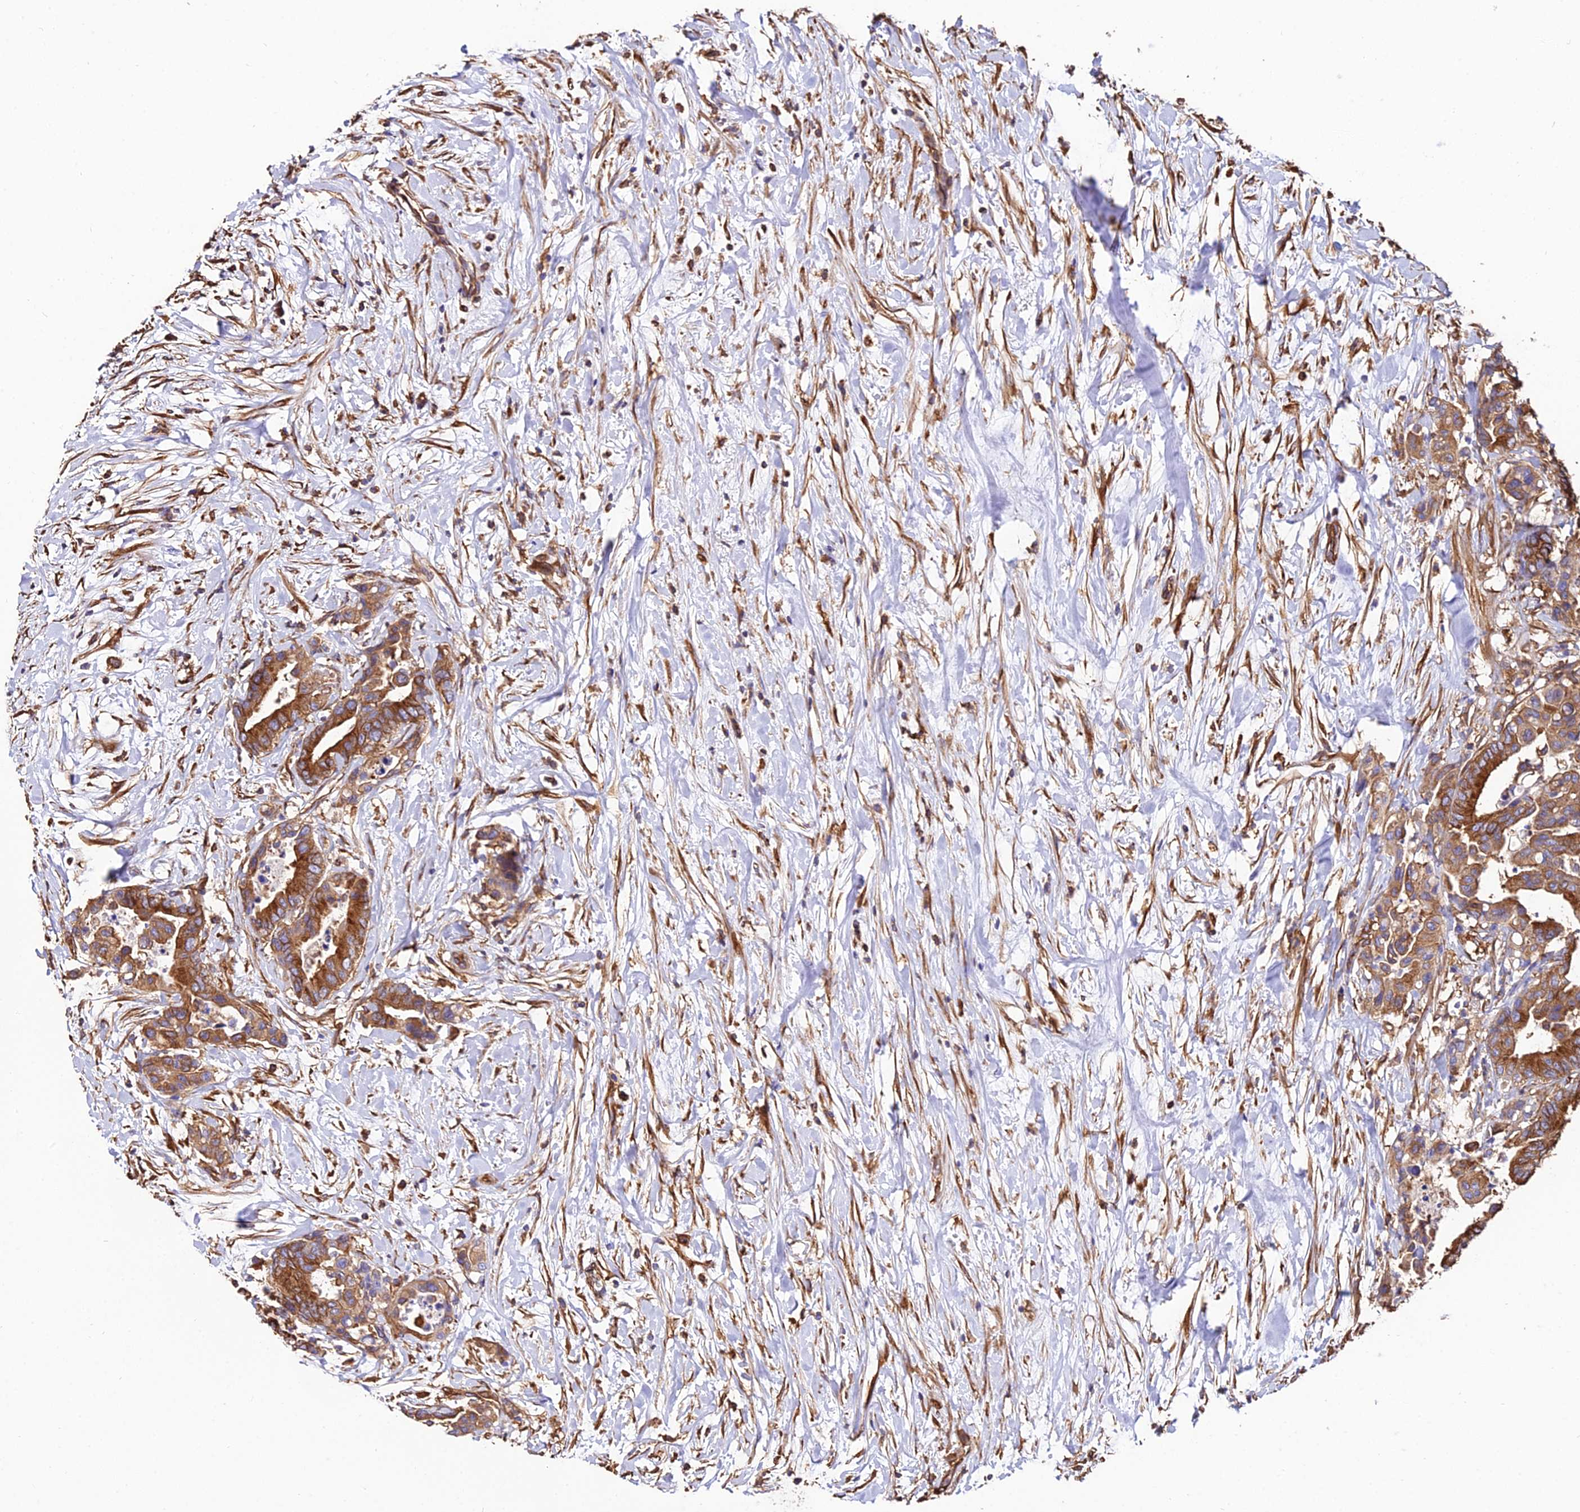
{"staining": {"intensity": "strong", "quantity": ">75%", "location": "cytoplasmic/membranous"}, "tissue": "colorectal cancer", "cell_type": "Tumor cells", "image_type": "cancer", "snomed": [{"axis": "morphology", "description": "Normal tissue, NOS"}, {"axis": "morphology", "description": "Adenocarcinoma, NOS"}, {"axis": "topography", "description": "Colon"}], "caption": "IHC (DAB (3,3'-diaminobenzidine)) staining of colorectal adenocarcinoma reveals strong cytoplasmic/membranous protein positivity in approximately >75% of tumor cells.", "gene": "TUBA3D", "patient": {"sex": "male", "age": 82}}